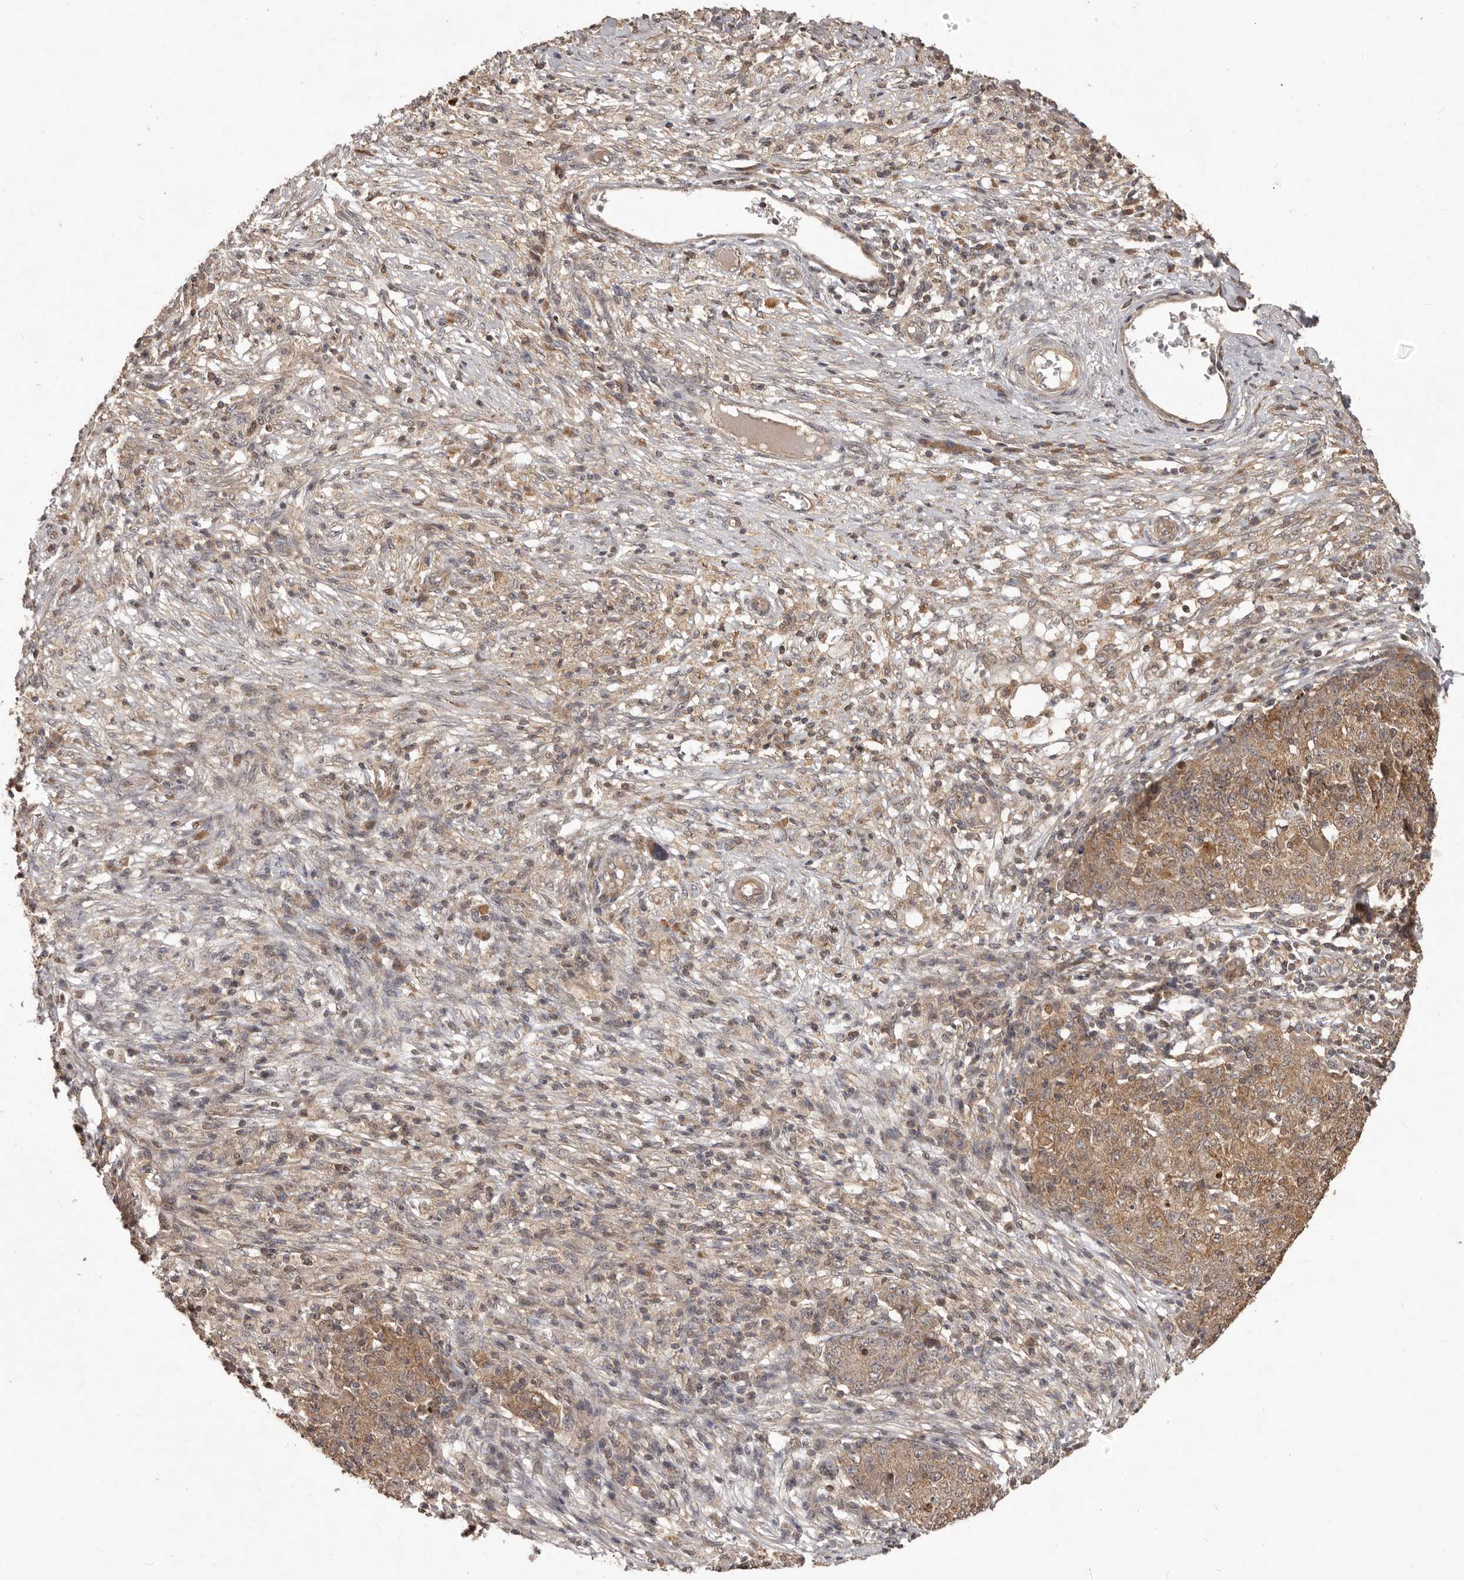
{"staining": {"intensity": "moderate", "quantity": ">75%", "location": "cytoplasmic/membranous"}, "tissue": "ovarian cancer", "cell_type": "Tumor cells", "image_type": "cancer", "snomed": [{"axis": "morphology", "description": "Carcinoma, endometroid"}, {"axis": "topography", "description": "Ovary"}], "caption": "Tumor cells reveal medium levels of moderate cytoplasmic/membranous staining in about >75% of cells in human ovarian cancer (endometroid carcinoma).", "gene": "MTO1", "patient": {"sex": "female", "age": 42}}